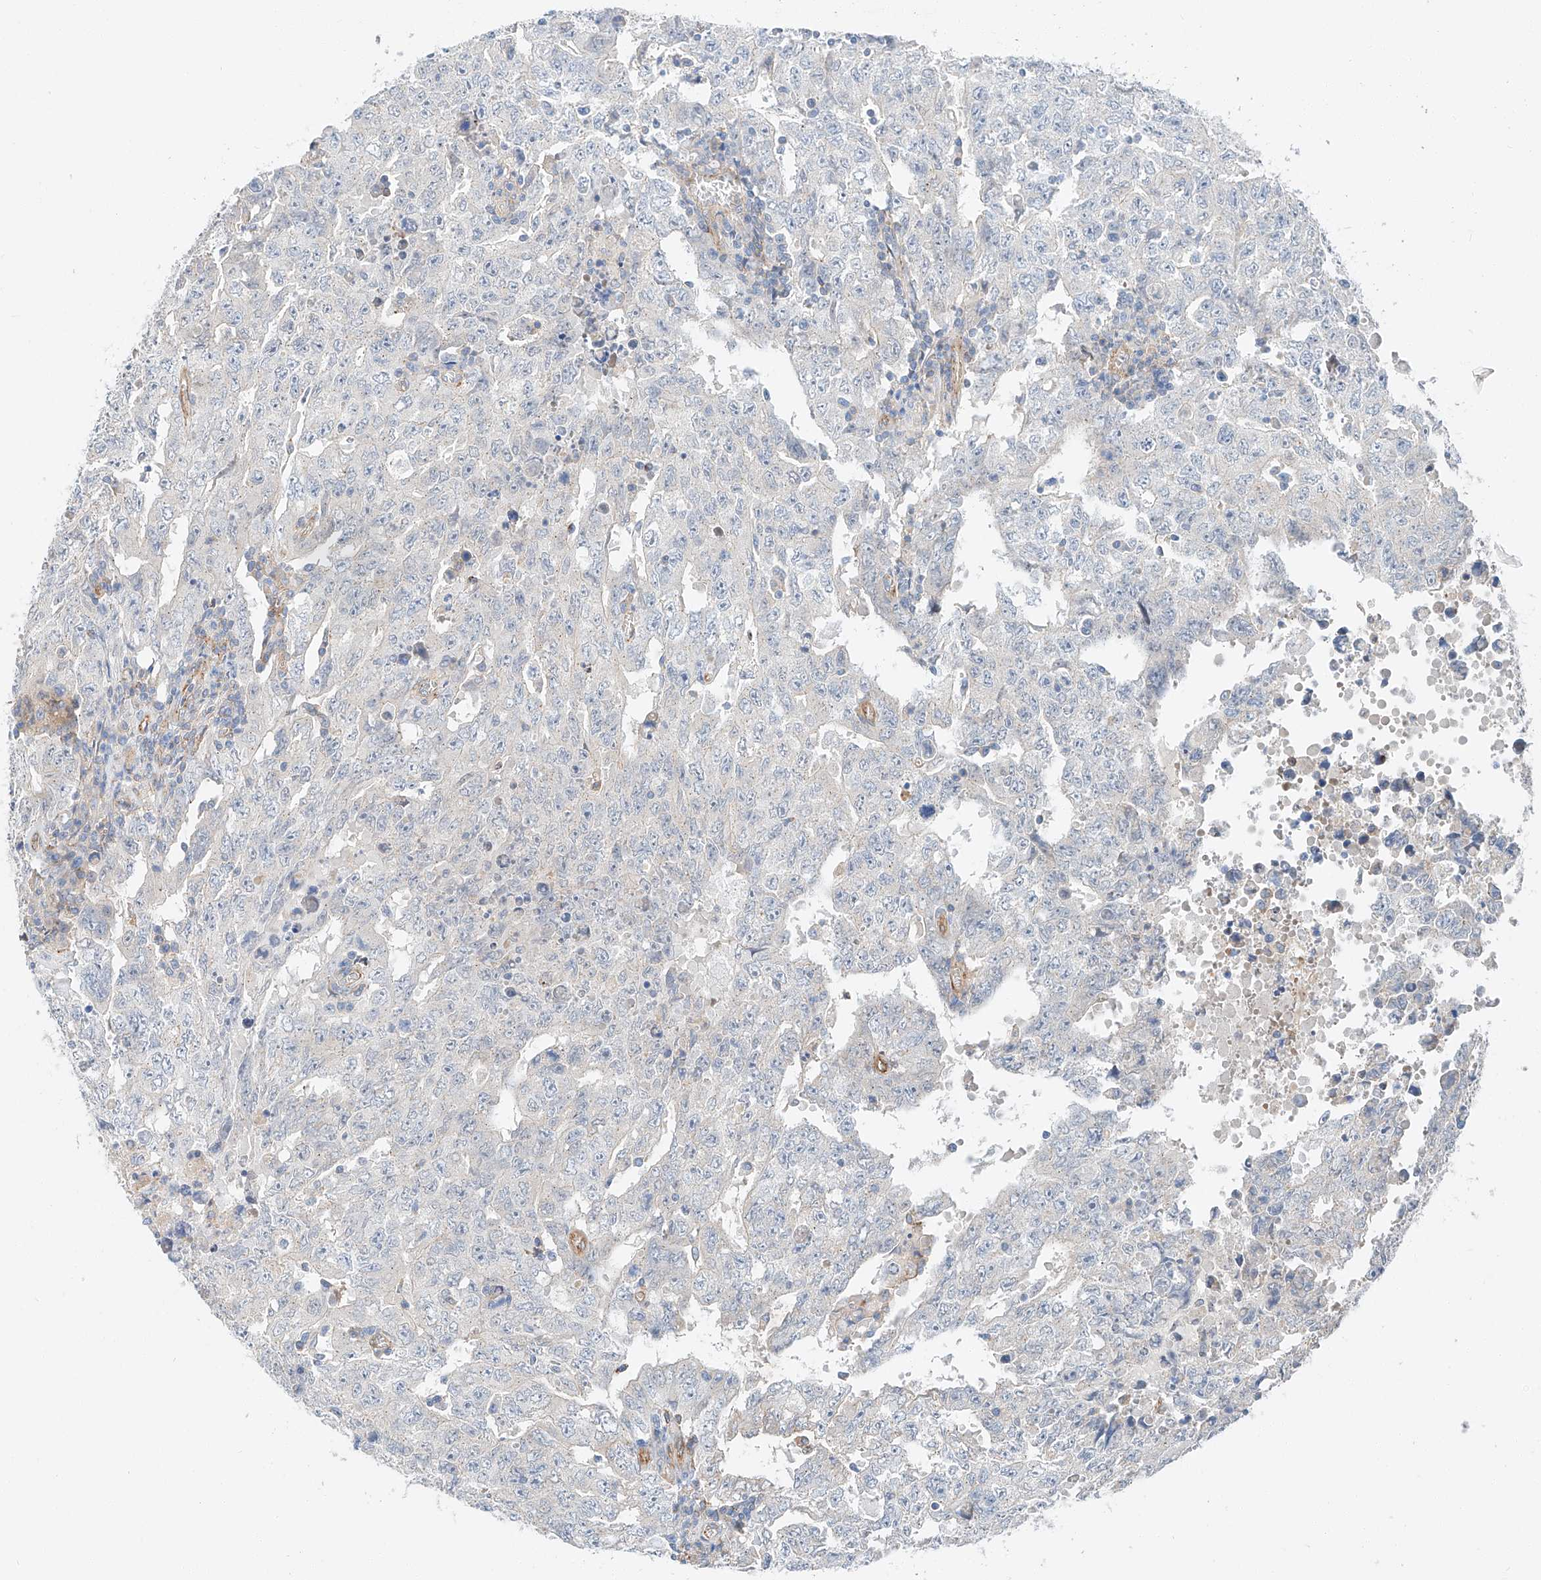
{"staining": {"intensity": "negative", "quantity": "none", "location": "none"}, "tissue": "testis cancer", "cell_type": "Tumor cells", "image_type": "cancer", "snomed": [{"axis": "morphology", "description": "Carcinoma, Embryonal, NOS"}, {"axis": "topography", "description": "Testis"}], "caption": "Immunohistochemical staining of human embryonal carcinoma (testis) displays no significant staining in tumor cells.", "gene": "MINDY4", "patient": {"sex": "male", "age": 26}}